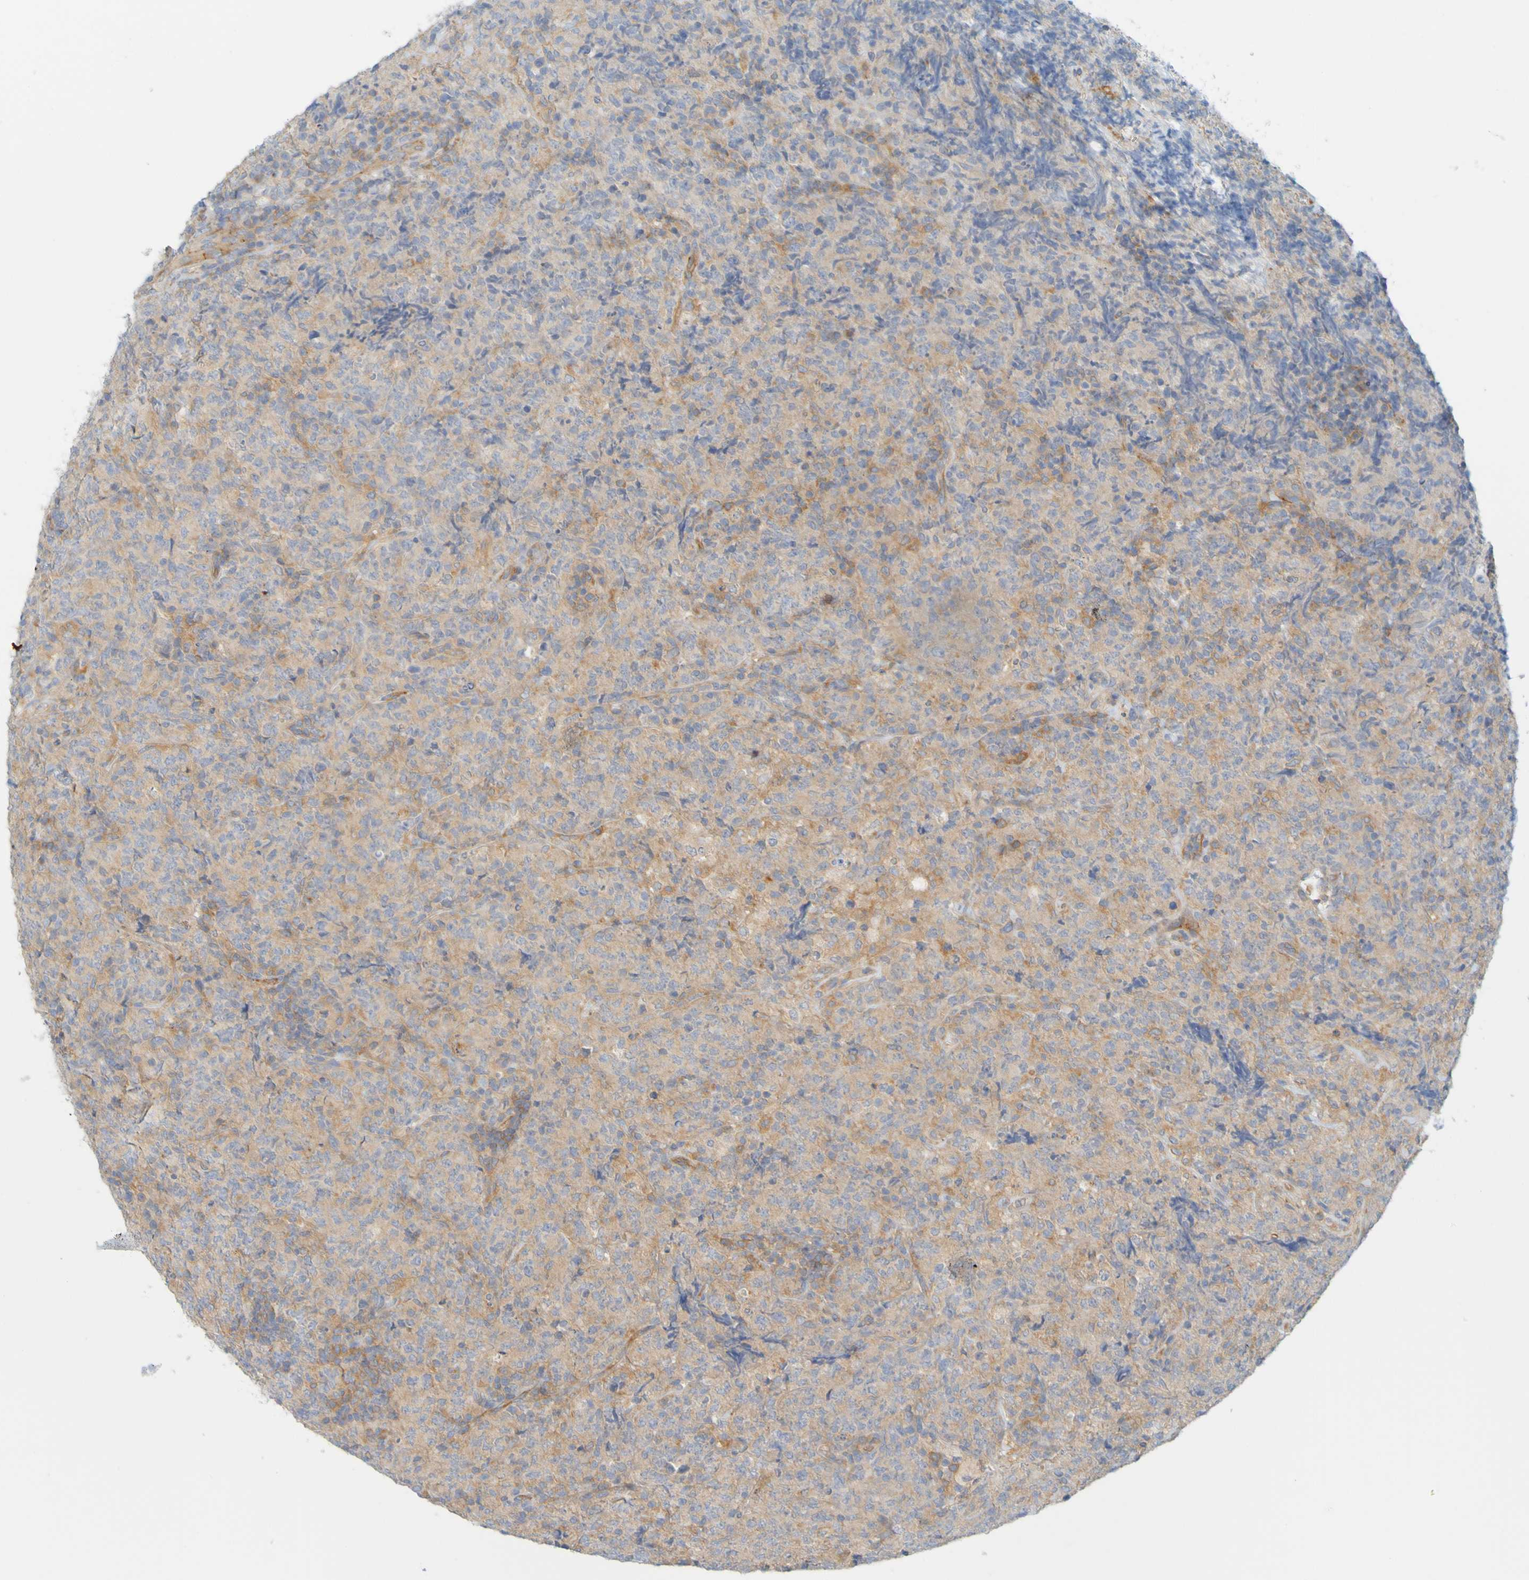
{"staining": {"intensity": "weak", "quantity": ">75%", "location": "cytoplasmic/membranous"}, "tissue": "lymphoma", "cell_type": "Tumor cells", "image_type": "cancer", "snomed": [{"axis": "morphology", "description": "Malignant lymphoma, non-Hodgkin's type, High grade"}, {"axis": "topography", "description": "Tonsil"}], "caption": "This photomicrograph displays lymphoma stained with immunohistochemistry (IHC) to label a protein in brown. The cytoplasmic/membranous of tumor cells show weak positivity for the protein. Nuclei are counter-stained blue.", "gene": "APPL1", "patient": {"sex": "female", "age": 36}}